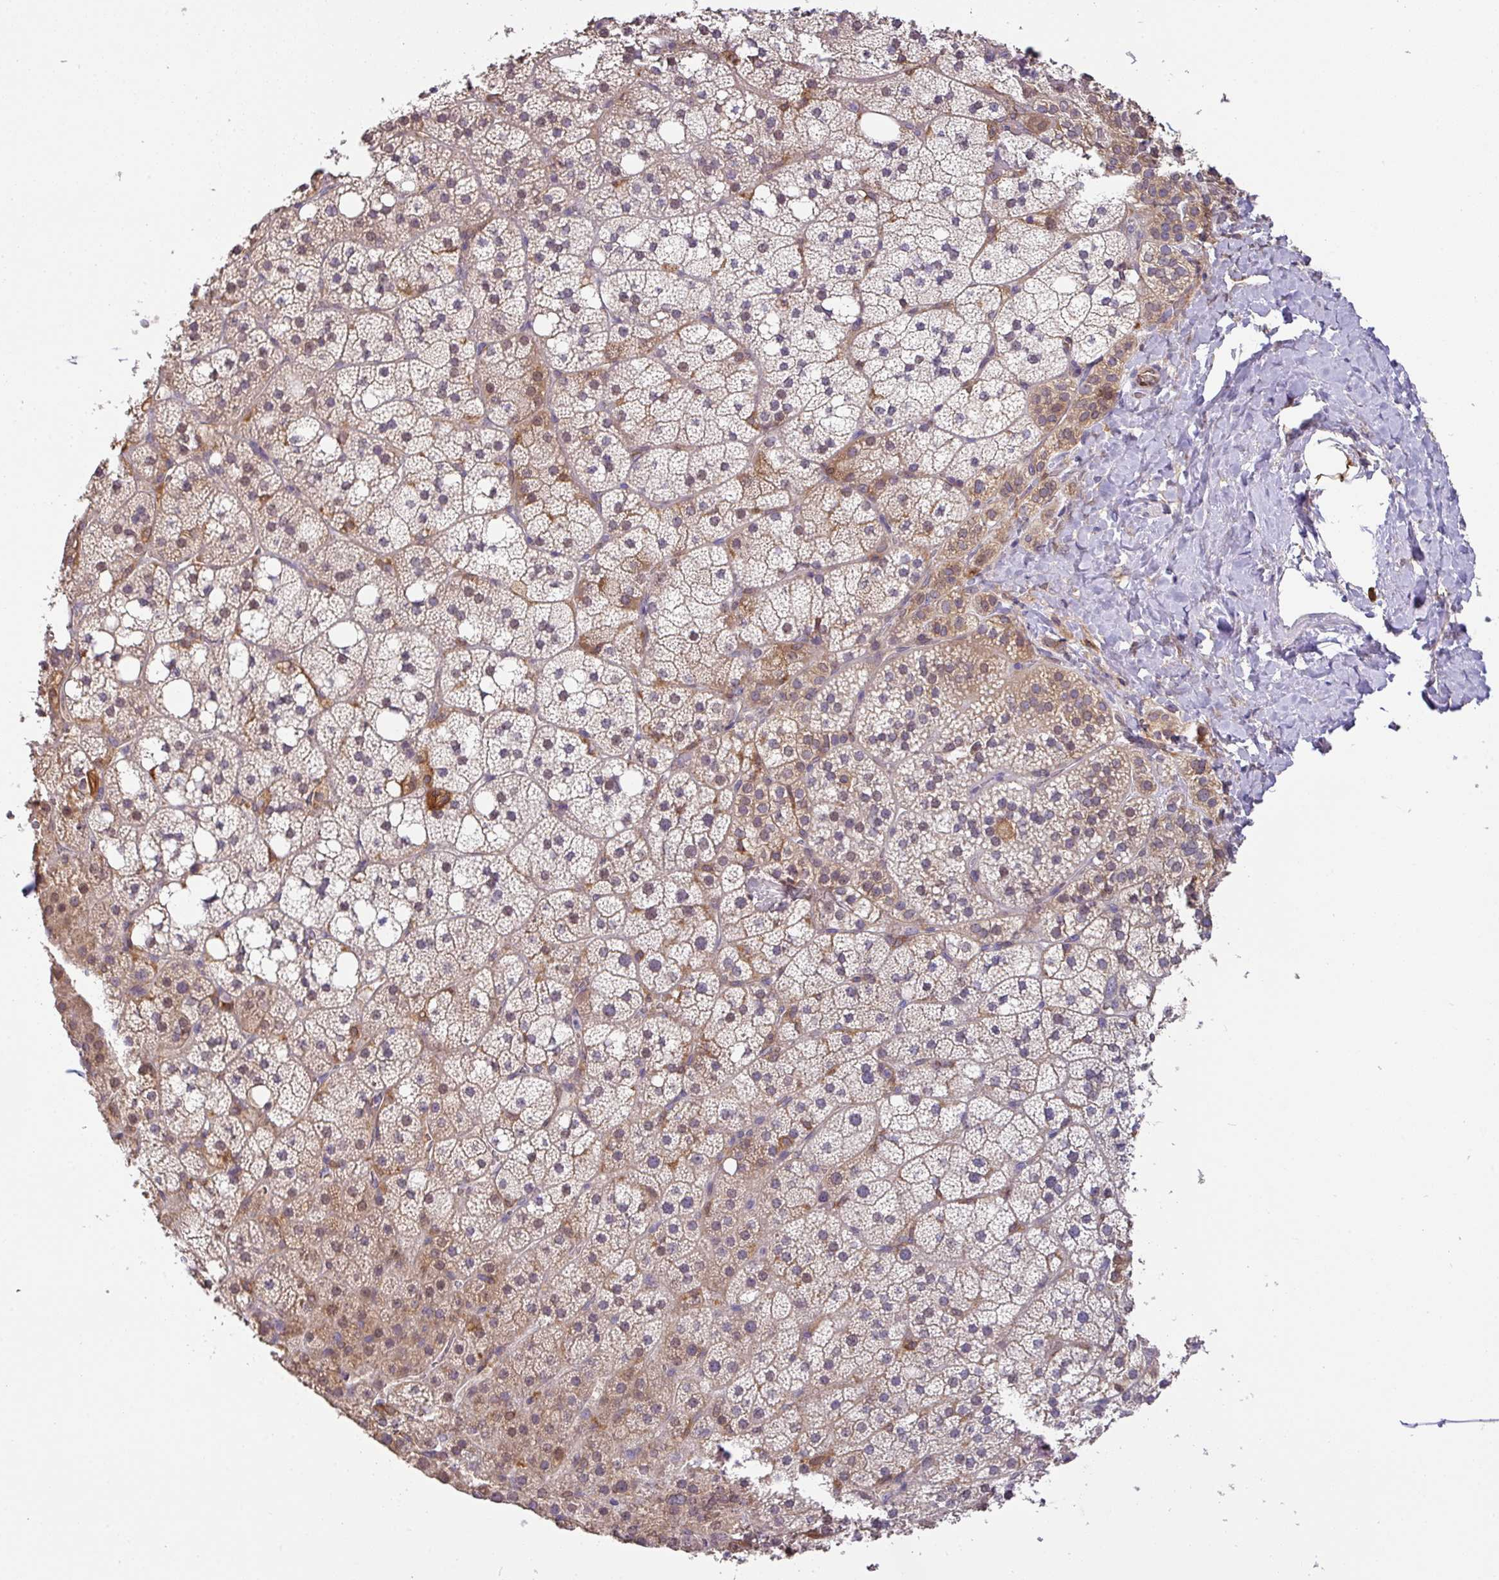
{"staining": {"intensity": "moderate", "quantity": "25%-75%", "location": "cytoplasmic/membranous"}, "tissue": "adrenal gland", "cell_type": "Glandular cells", "image_type": "normal", "snomed": [{"axis": "morphology", "description": "Normal tissue, NOS"}, {"axis": "topography", "description": "Adrenal gland"}], "caption": "IHC photomicrograph of normal adrenal gland stained for a protein (brown), which shows medium levels of moderate cytoplasmic/membranous expression in about 25%-75% of glandular cells.", "gene": "GCNT7", "patient": {"sex": "male", "age": 53}}